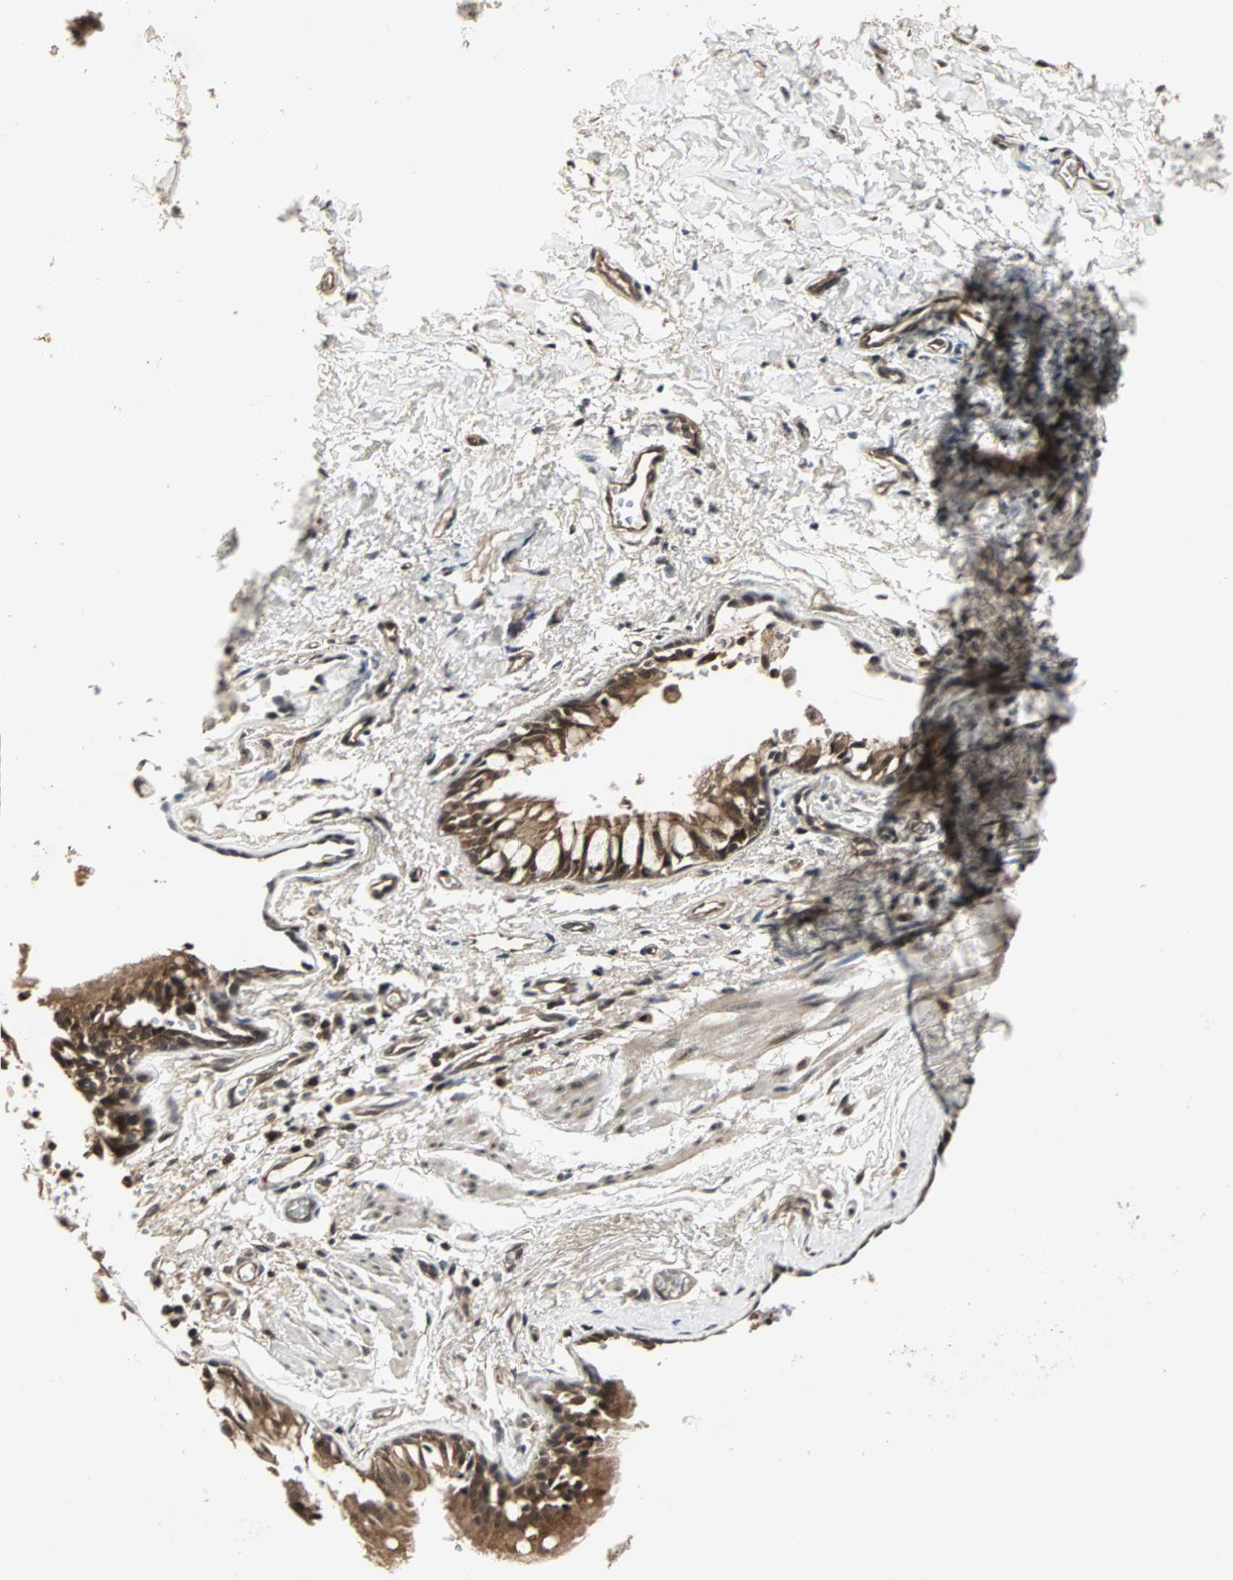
{"staining": {"intensity": "strong", "quantity": ">75%", "location": "cytoplasmic/membranous,nuclear"}, "tissue": "bronchus", "cell_type": "Respiratory epithelial cells", "image_type": "normal", "snomed": [{"axis": "morphology", "description": "Normal tissue, NOS"}, {"axis": "topography", "description": "Bronchus"}, {"axis": "topography", "description": "Lung"}], "caption": "Brown immunohistochemical staining in benign human bronchus demonstrates strong cytoplasmic/membranous,nuclear staining in about >75% of respiratory epithelial cells.", "gene": "CSNK2B", "patient": {"sex": "female", "age": 56}}